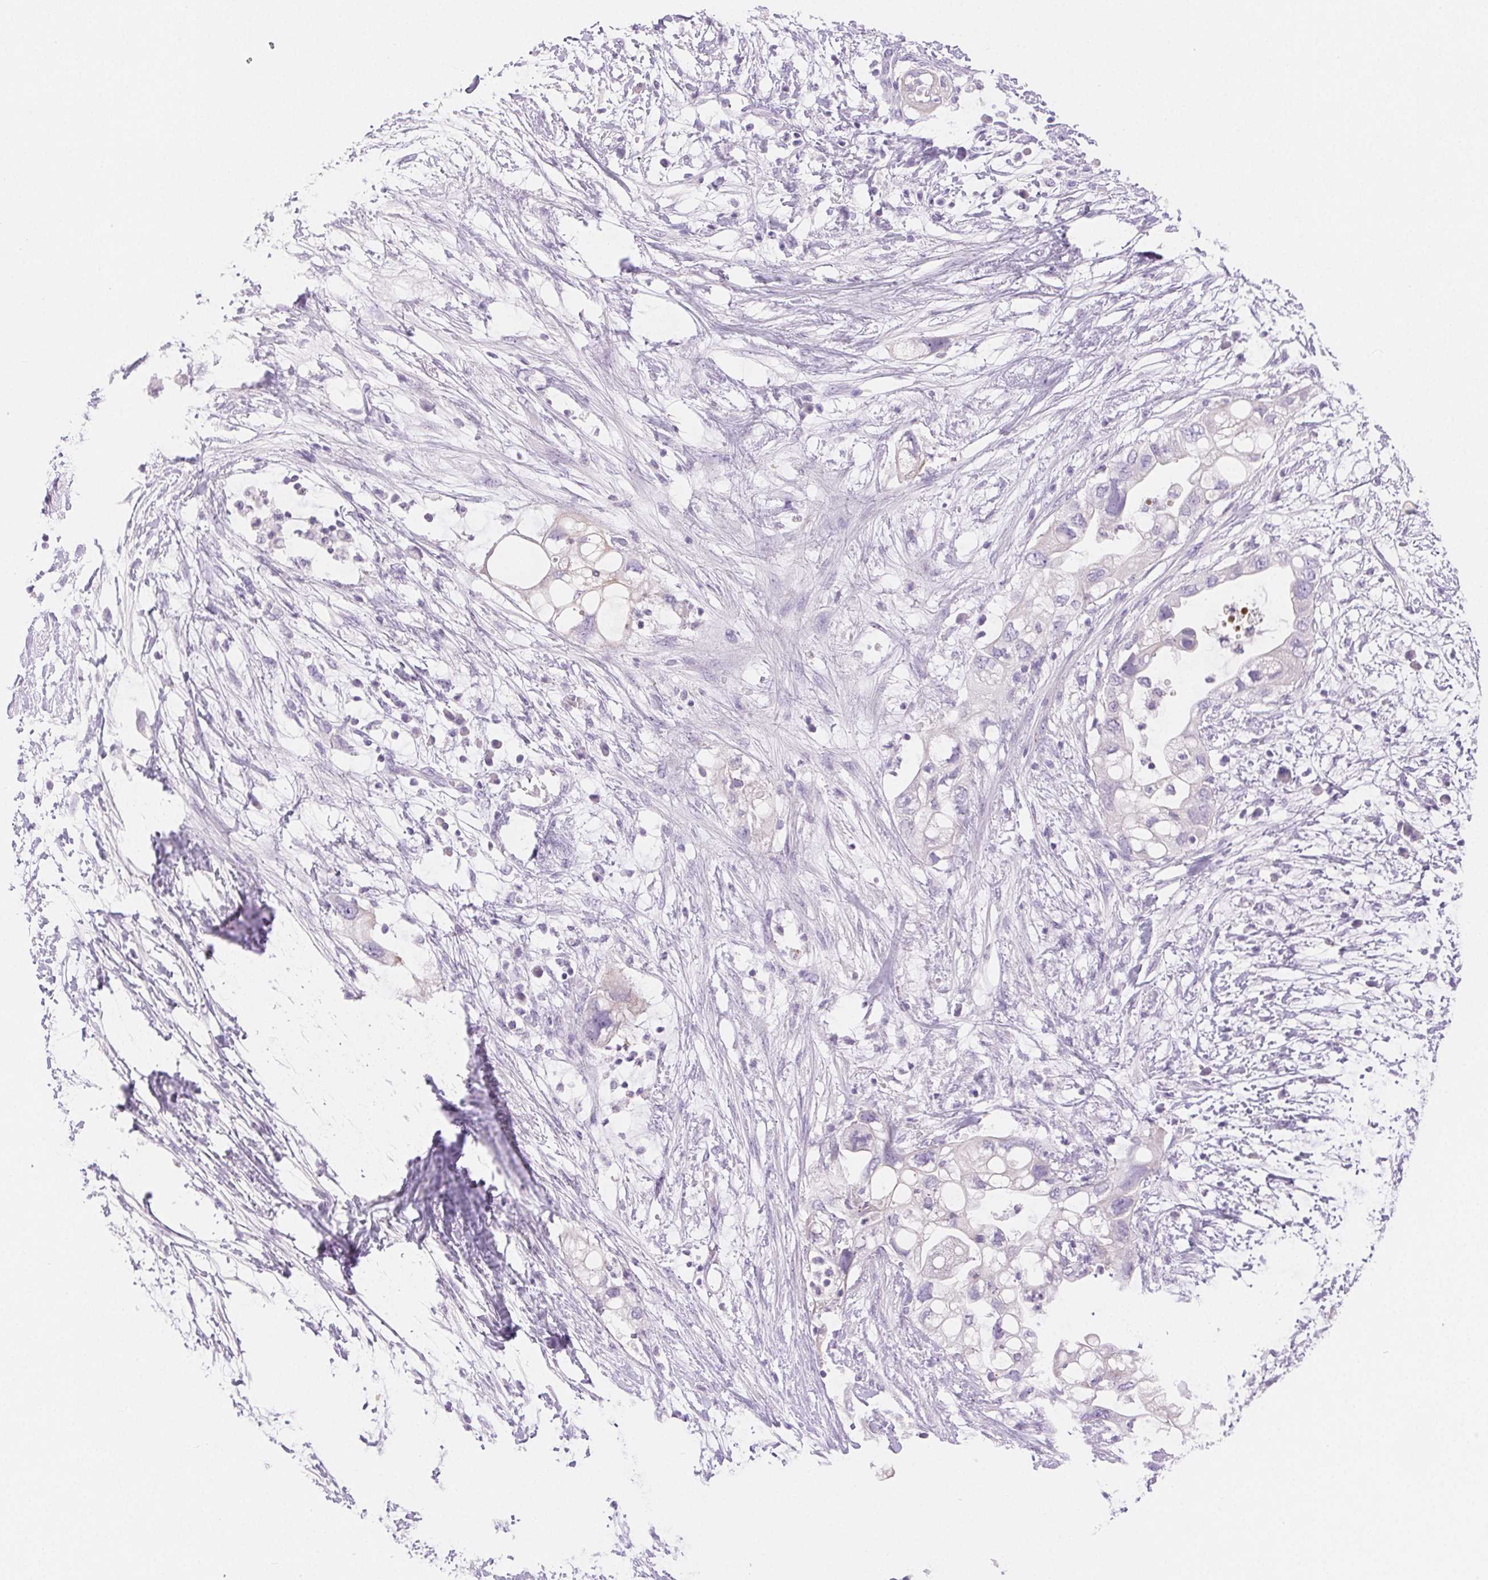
{"staining": {"intensity": "negative", "quantity": "none", "location": "none"}, "tissue": "pancreatic cancer", "cell_type": "Tumor cells", "image_type": "cancer", "snomed": [{"axis": "morphology", "description": "Adenocarcinoma, NOS"}, {"axis": "topography", "description": "Pancreas"}], "caption": "DAB (3,3'-diaminobenzidine) immunohistochemical staining of human pancreatic adenocarcinoma exhibits no significant positivity in tumor cells.", "gene": "CLDN16", "patient": {"sex": "female", "age": 72}}